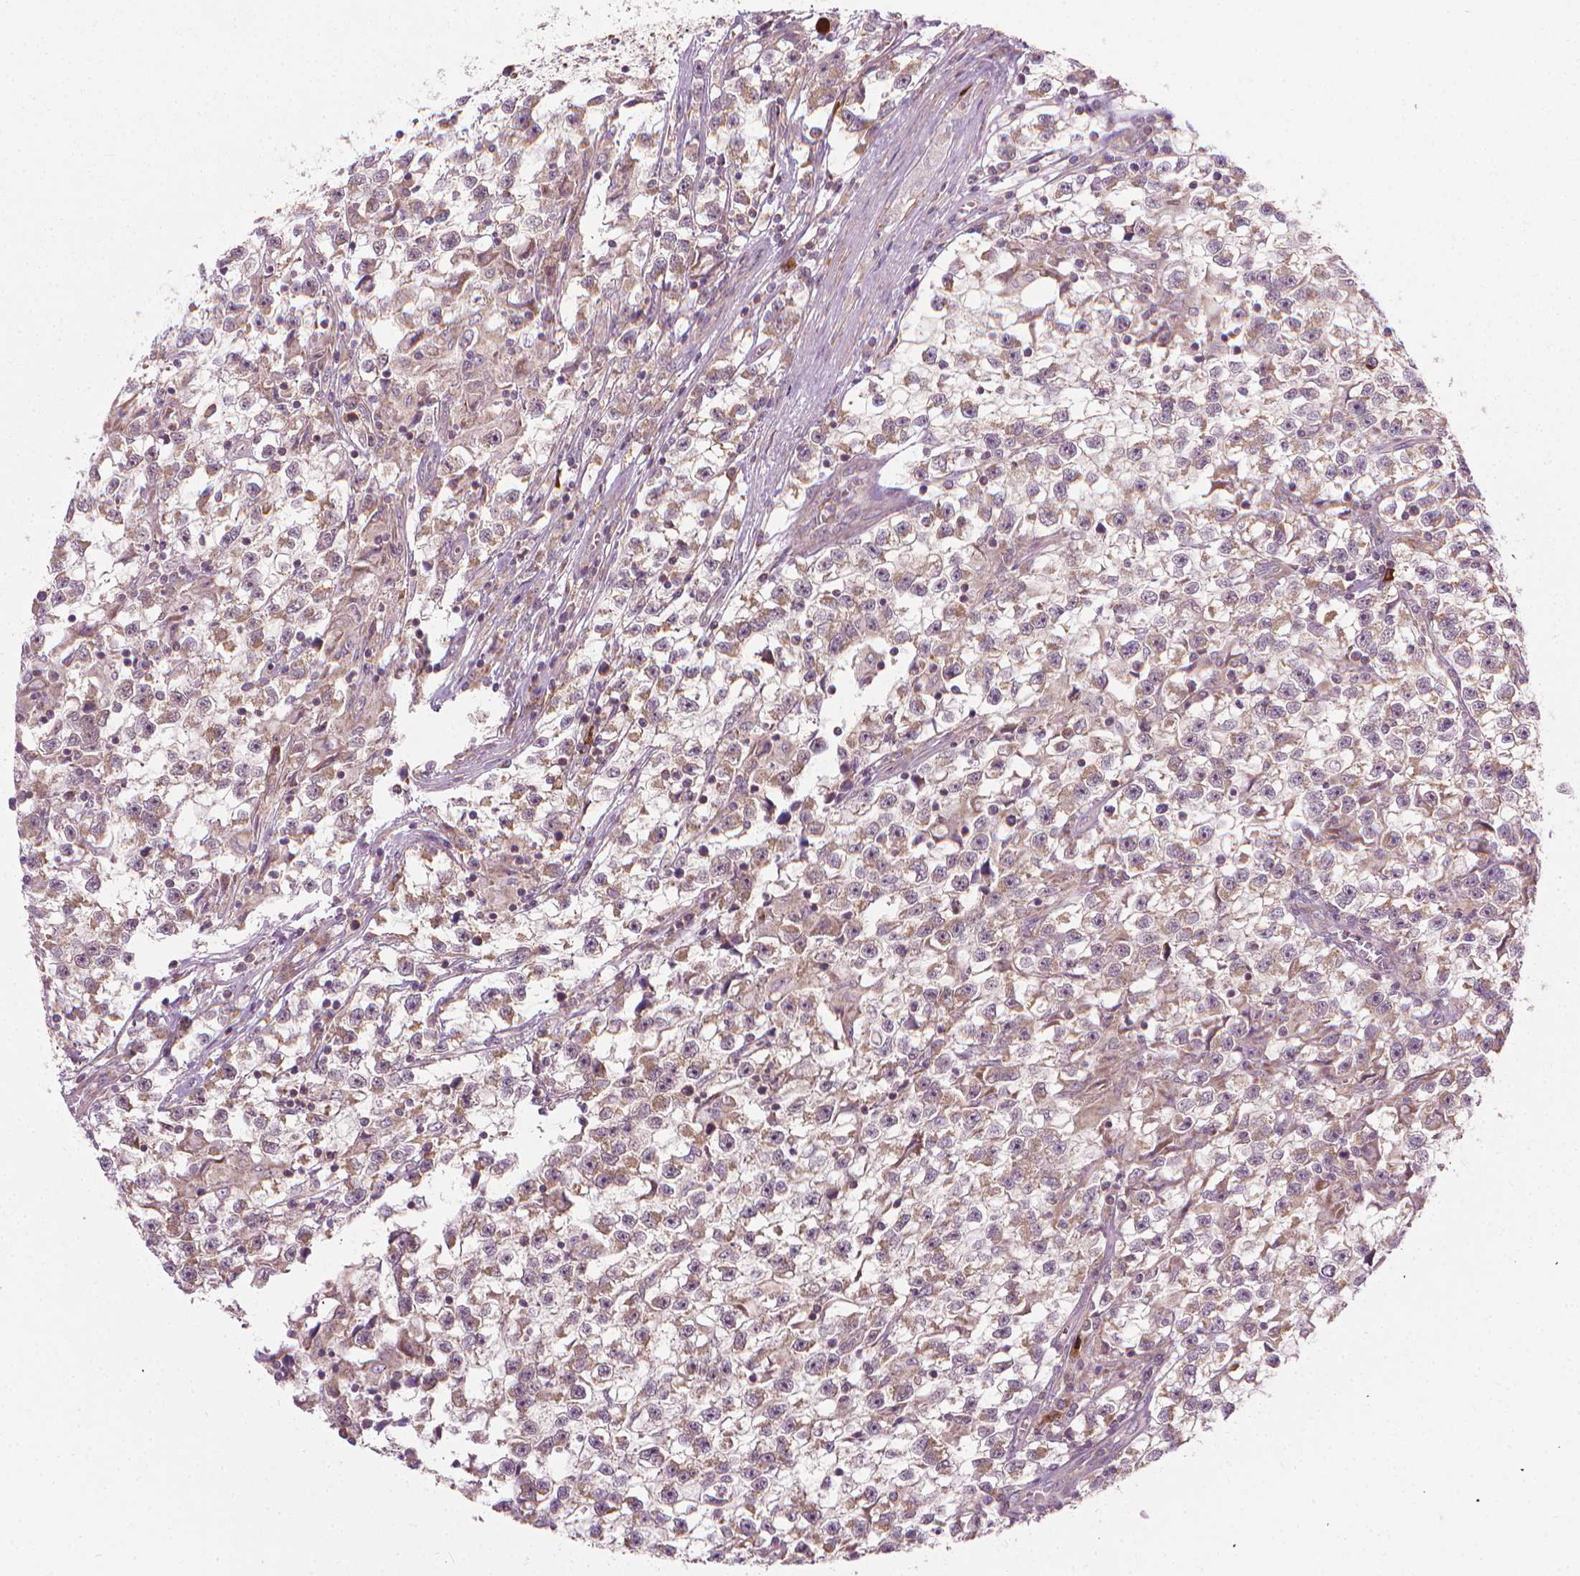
{"staining": {"intensity": "moderate", "quantity": ">75%", "location": "cytoplasmic/membranous"}, "tissue": "testis cancer", "cell_type": "Tumor cells", "image_type": "cancer", "snomed": [{"axis": "morphology", "description": "Seminoma, NOS"}, {"axis": "topography", "description": "Testis"}], "caption": "Protein expression analysis of seminoma (testis) shows moderate cytoplasmic/membranous staining in about >75% of tumor cells.", "gene": "PRAG1", "patient": {"sex": "male", "age": 31}}